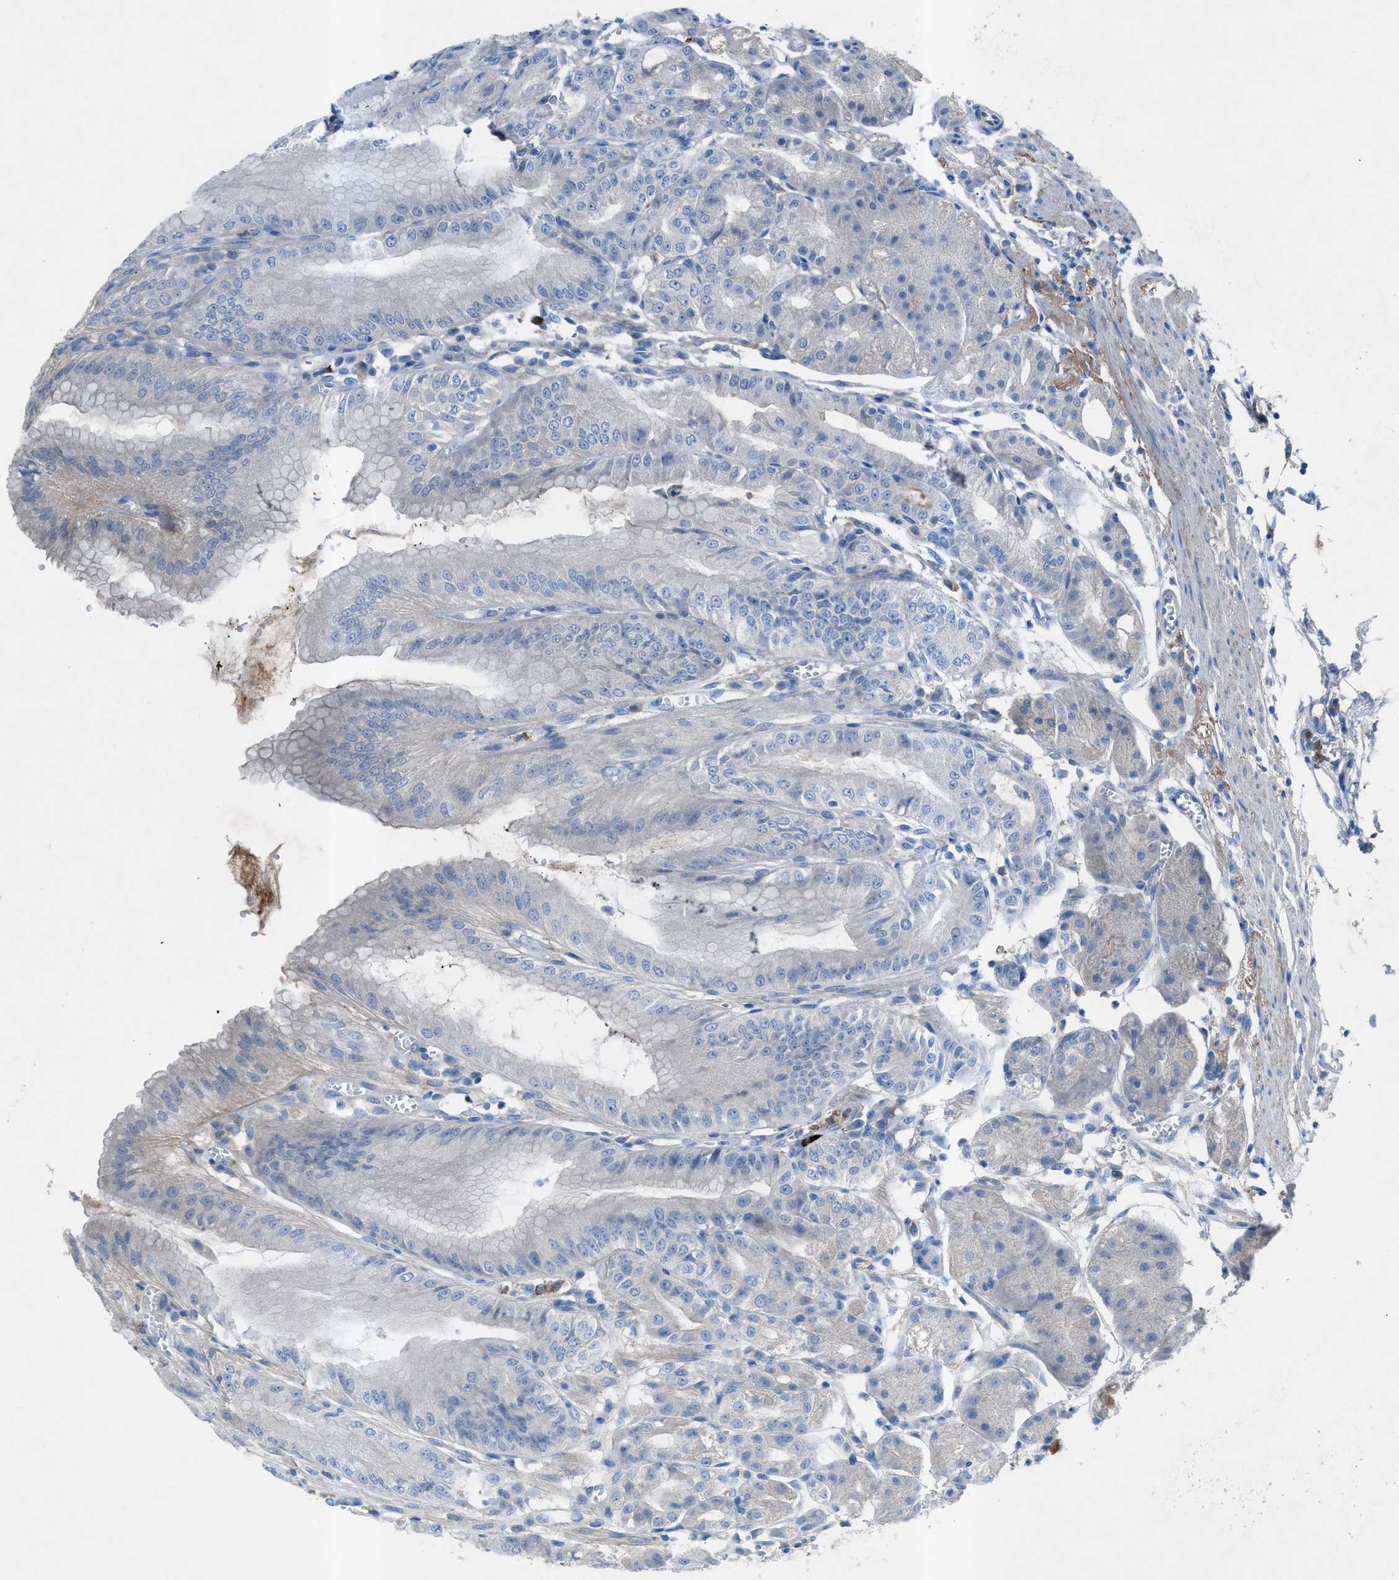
{"staining": {"intensity": "weak", "quantity": "25%-75%", "location": "cytoplasmic/membranous"}, "tissue": "stomach", "cell_type": "Glandular cells", "image_type": "normal", "snomed": [{"axis": "morphology", "description": "Normal tissue, NOS"}, {"axis": "topography", "description": "Stomach, lower"}], "caption": "A low amount of weak cytoplasmic/membranous staining is identified in about 25%-75% of glandular cells in benign stomach. (DAB = brown stain, brightfield microscopy at high magnification).", "gene": "C5AR2", "patient": {"sex": "male", "age": 71}}